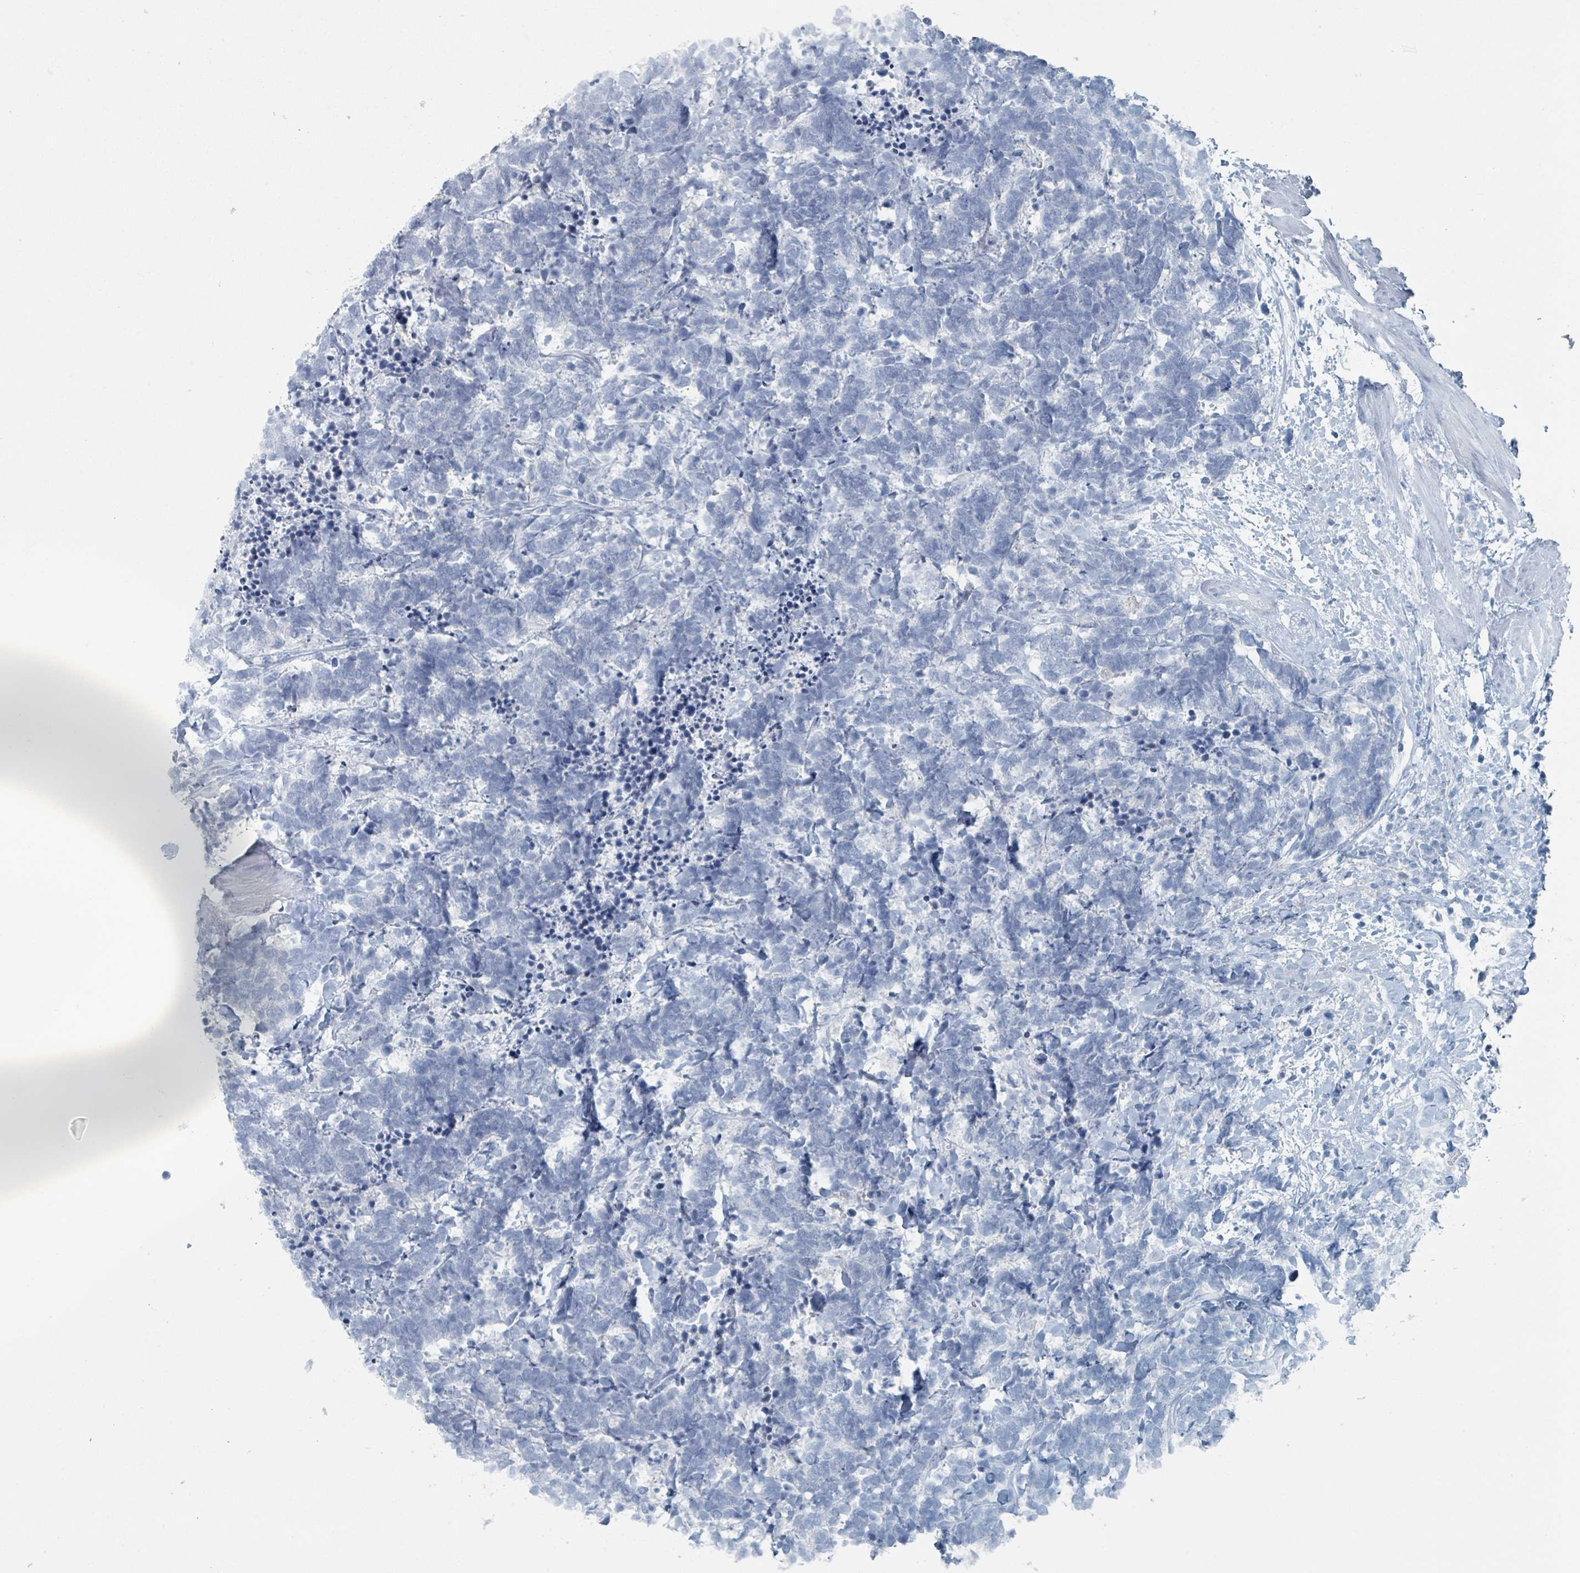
{"staining": {"intensity": "negative", "quantity": "none", "location": "none"}, "tissue": "carcinoid", "cell_type": "Tumor cells", "image_type": "cancer", "snomed": [{"axis": "morphology", "description": "Carcinoma, NOS"}, {"axis": "morphology", "description": "Carcinoid, malignant, NOS"}, {"axis": "topography", "description": "Prostate"}], "caption": "Immunohistochemical staining of carcinoma demonstrates no significant staining in tumor cells.", "gene": "GAMT", "patient": {"sex": "male", "age": 57}}